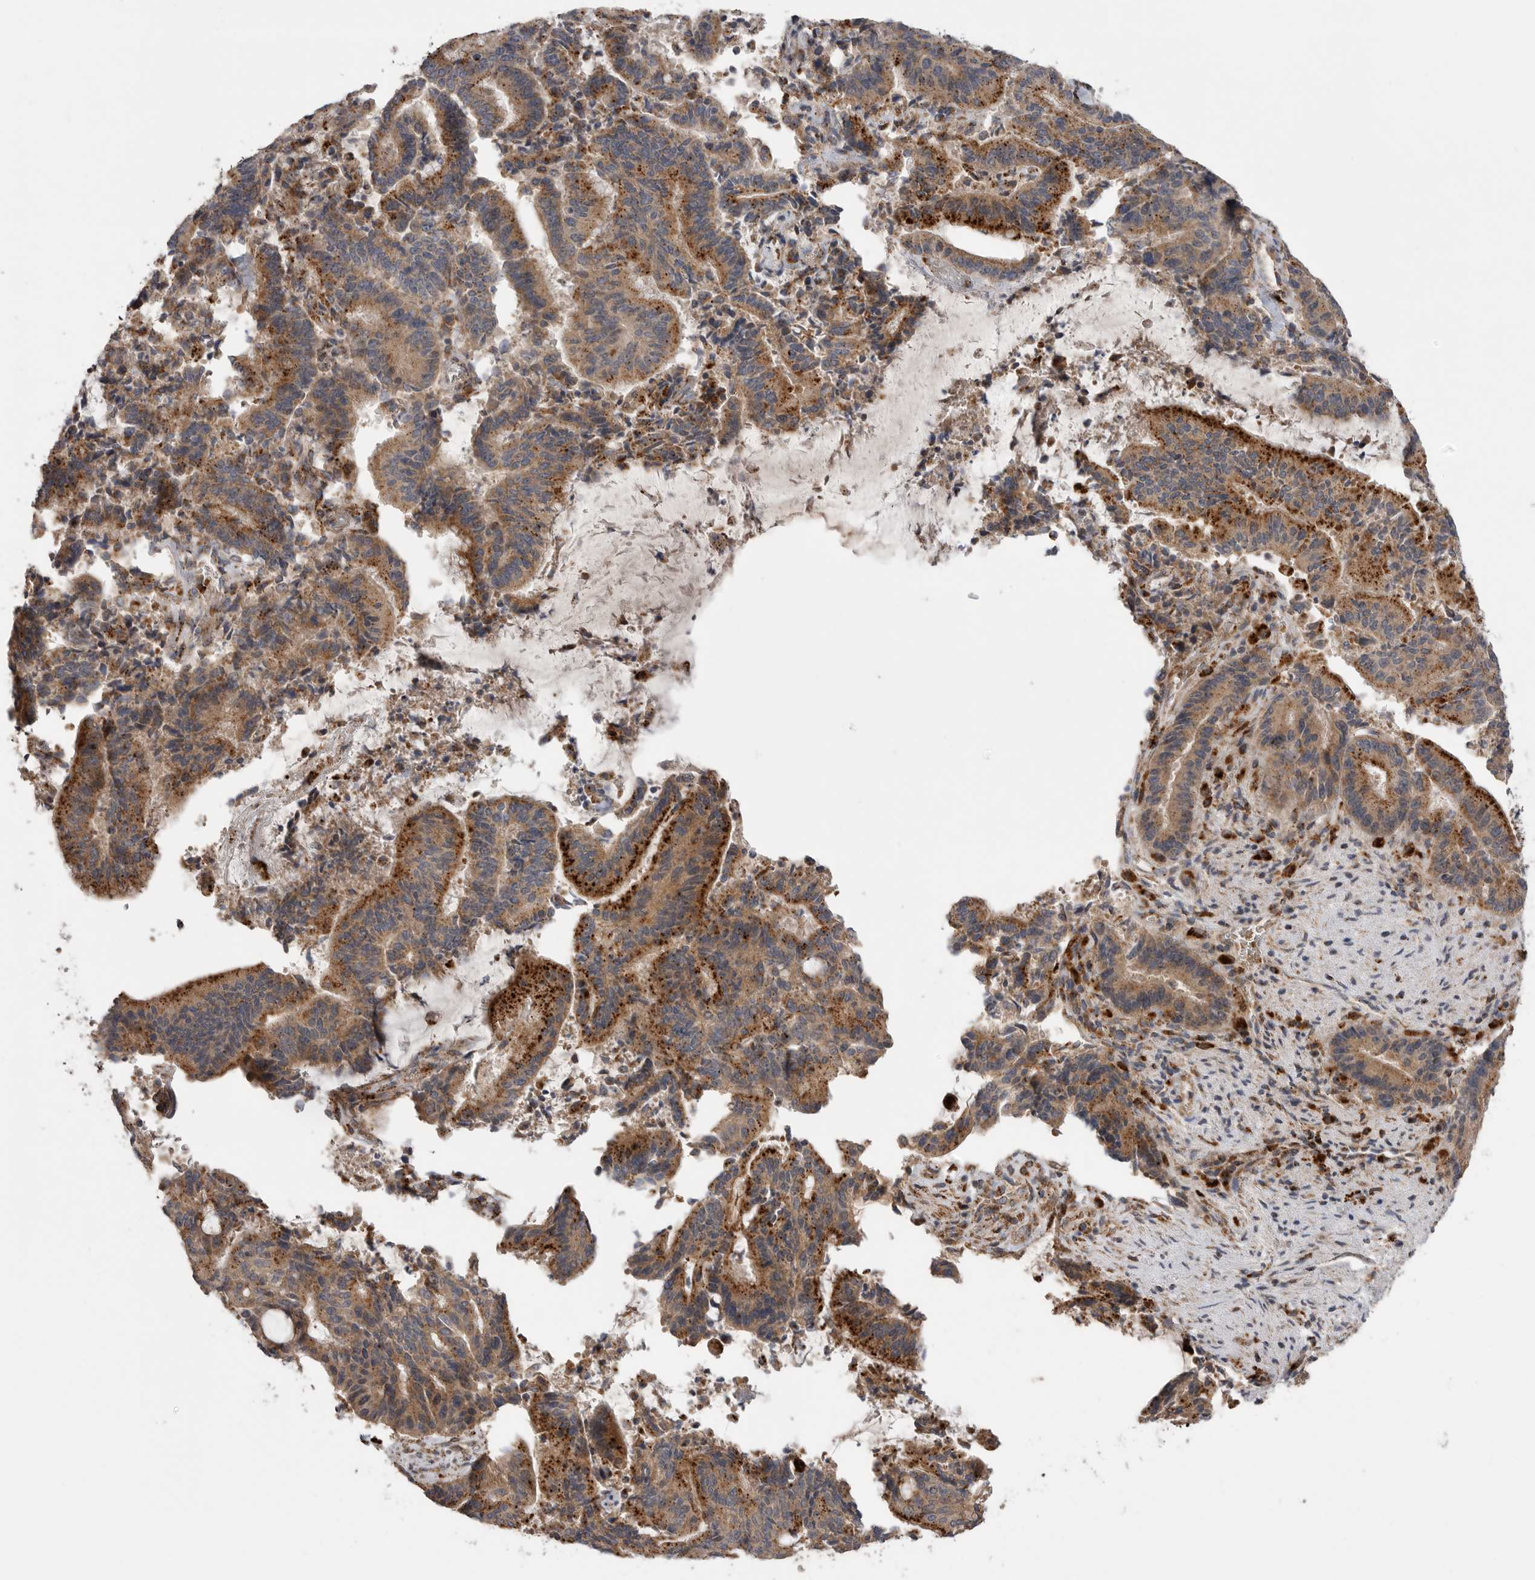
{"staining": {"intensity": "moderate", "quantity": ">75%", "location": "cytoplasmic/membranous"}, "tissue": "liver cancer", "cell_type": "Tumor cells", "image_type": "cancer", "snomed": [{"axis": "morphology", "description": "Normal tissue, NOS"}, {"axis": "morphology", "description": "Cholangiocarcinoma"}, {"axis": "topography", "description": "Liver"}, {"axis": "topography", "description": "Peripheral nerve tissue"}], "caption": "The photomicrograph demonstrates a brown stain indicating the presence of a protein in the cytoplasmic/membranous of tumor cells in cholangiocarcinoma (liver).", "gene": "GALNS", "patient": {"sex": "female", "age": 73}}